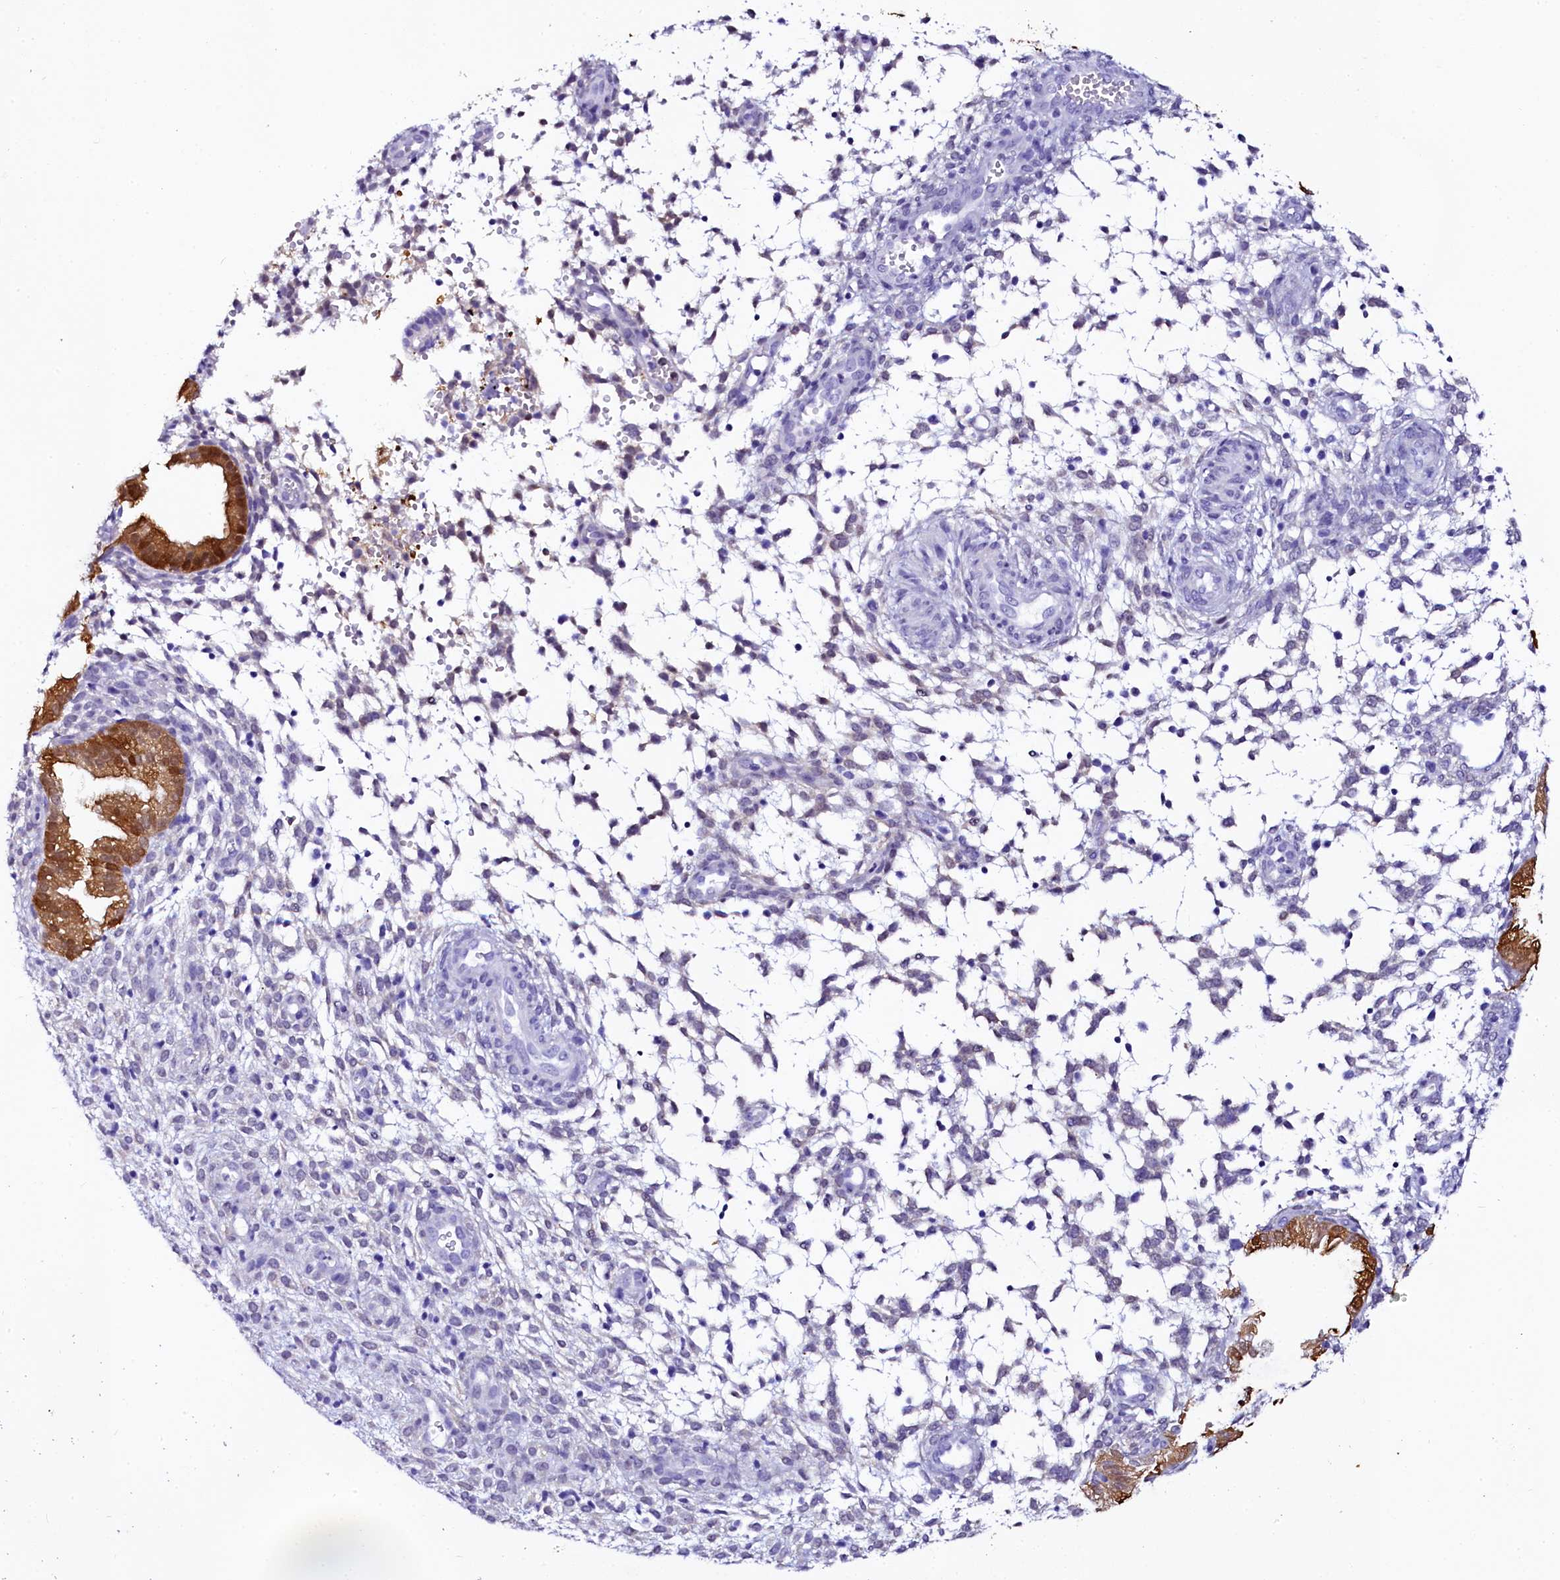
{"staining": {"intensity": "negative", "quantity": "none", "location": "none"}, "tissue": "endometrium", "cell_type": "Cells in endometrial stroma", "image_type": "normal", "snomed": [{"axis": "morphology", "description": "Normal tissue, NOS"}, {"axis": "topography", "description": "Endometrium"}], "caption": "Cells in endometrial stroma show no significant positivity in unremarkable endometrium. (Immunohistochemistry (ihc), brightfield microscopy, high magnification).", "gene": "SORD", "patient": {"sex": "female", "age": 33}}